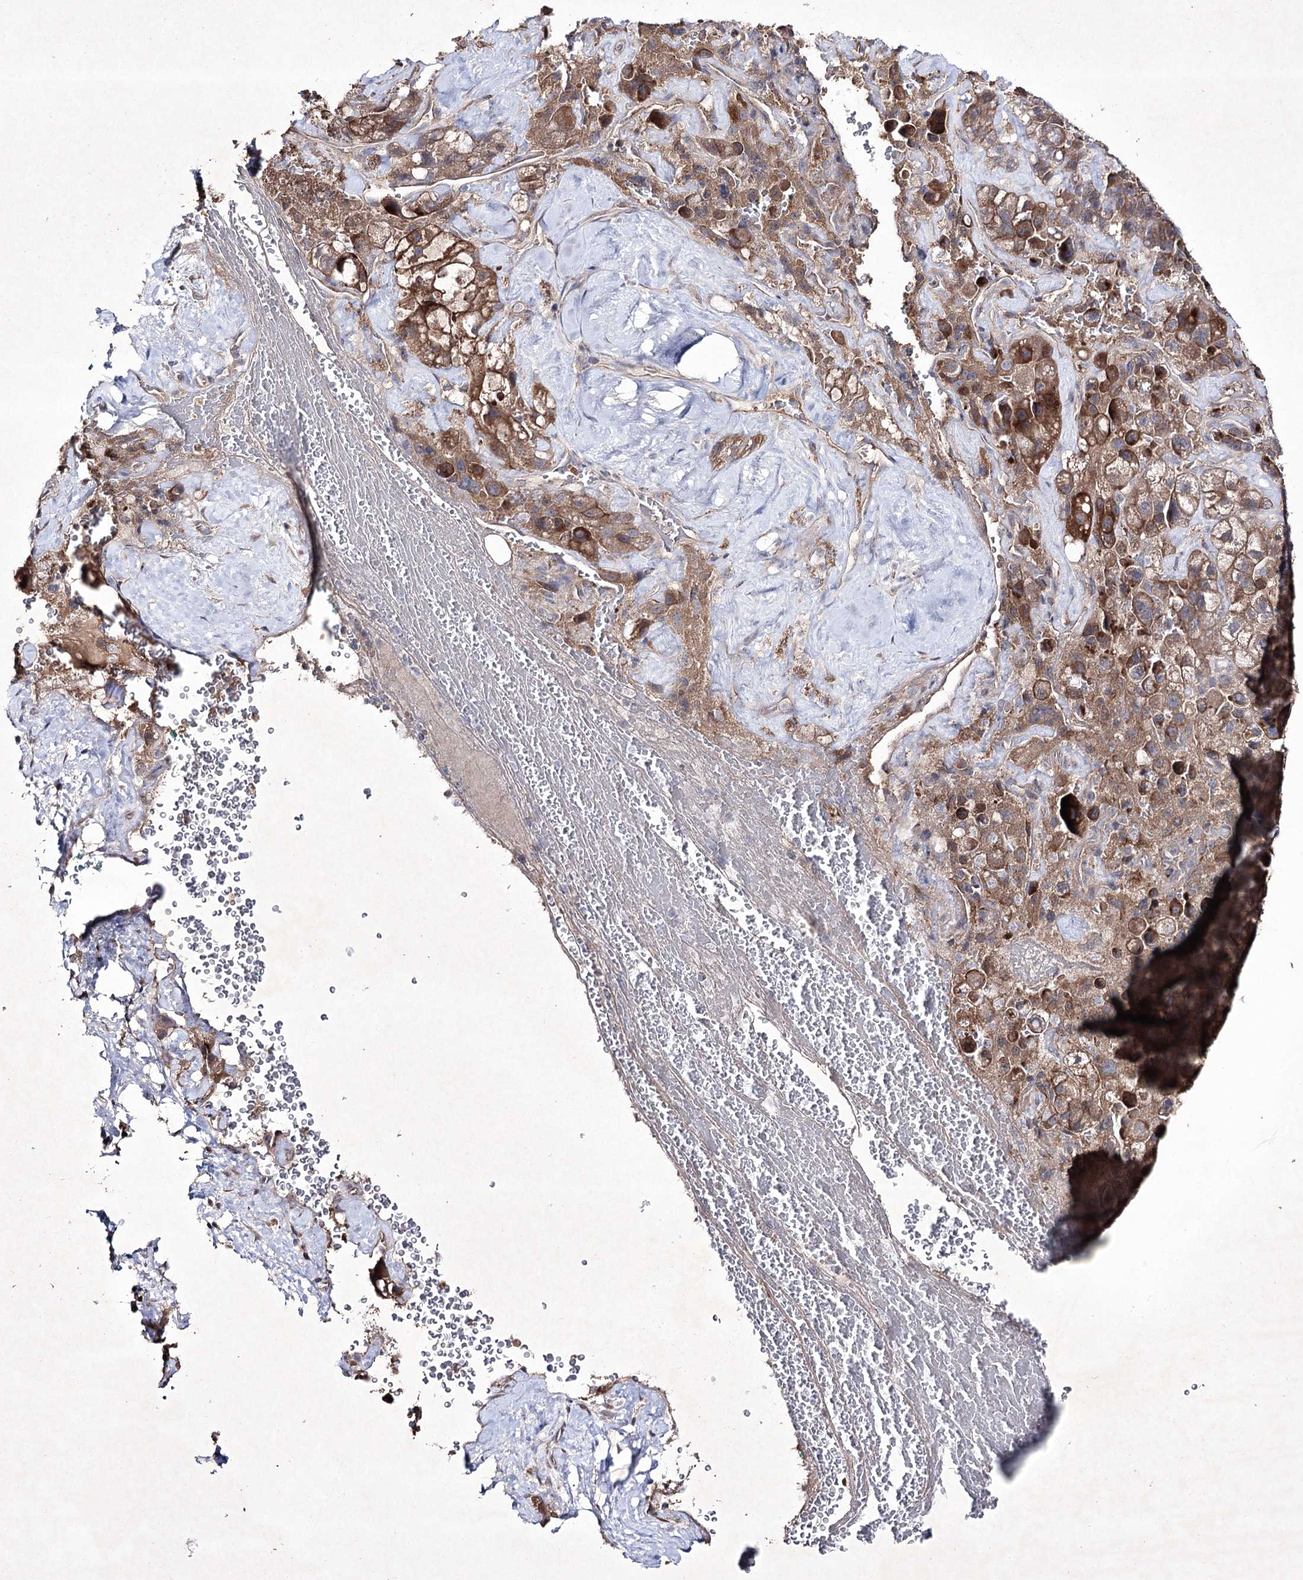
{"staining": {"intensity": "moderate", "quantity": ">75%", "location": "cytoplasmic/membranous"}, "tissue": "liver cancer", "cell_type": "Tumor cells", "image_type": "cancer", "snomed": [{"axis": "morphology", "description": "Normal tissue, NOS"}, {"axis": "morphology", "description": "Carcinoma, Hepatocellular, NOS"}, {"axis": "topography", "description": "Liver"}], "caption": "A photomicrograph showing moderate cytoplasmic/membranous staining in about >75% of tumor cells in hepatocellular carcinoma (liver), as visualized by brown immunohistochemical staining.", "gene": "SEMA4G", "patient": {"sex": "male", "age": 57}}